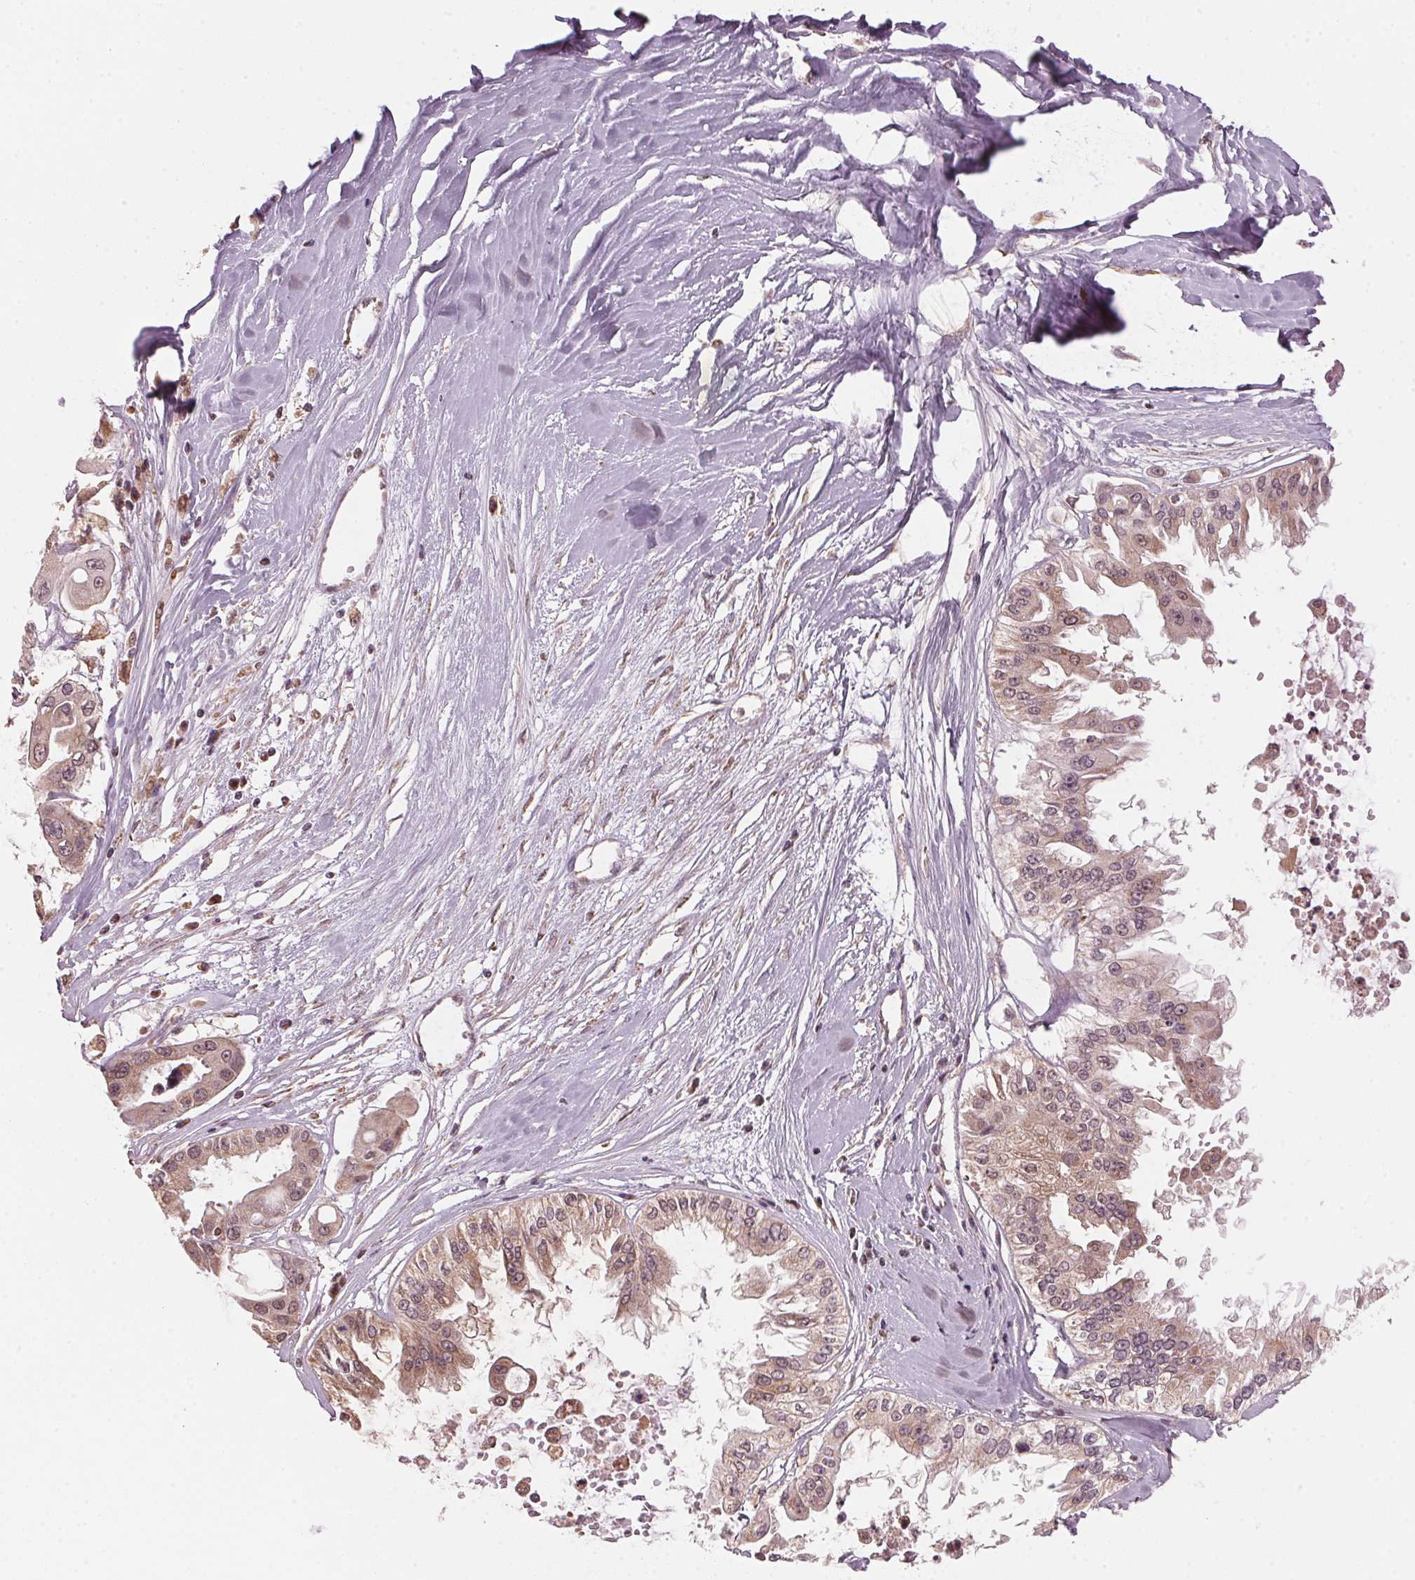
{"staining": {"intensity": "weak", "quantity": ">75%", "location": "cytoplasmic/membranous"}, "tissue": "ovarian cancer", "cell_type": "Tumor cells", "image_type": "cancer", "snomed": [{"axis": "morphology", "description": "Cystadenocarcinoma, serous, NOS"}, {"axis": "topography", "description": "Ovary"}], "caption": "IHC (DAB (3,3'-diaminobenzidine)) staining of human ovarian serous cystadenocarcinoma demonstrates weak cytoplasmic/membranous protein staining in approximately >75% of tumor cells. (Brightfield microscopy of DAB IHC at high magnification).", "gene": "ARHGAP6", "patient": {"sex": "female", "age": 56}}